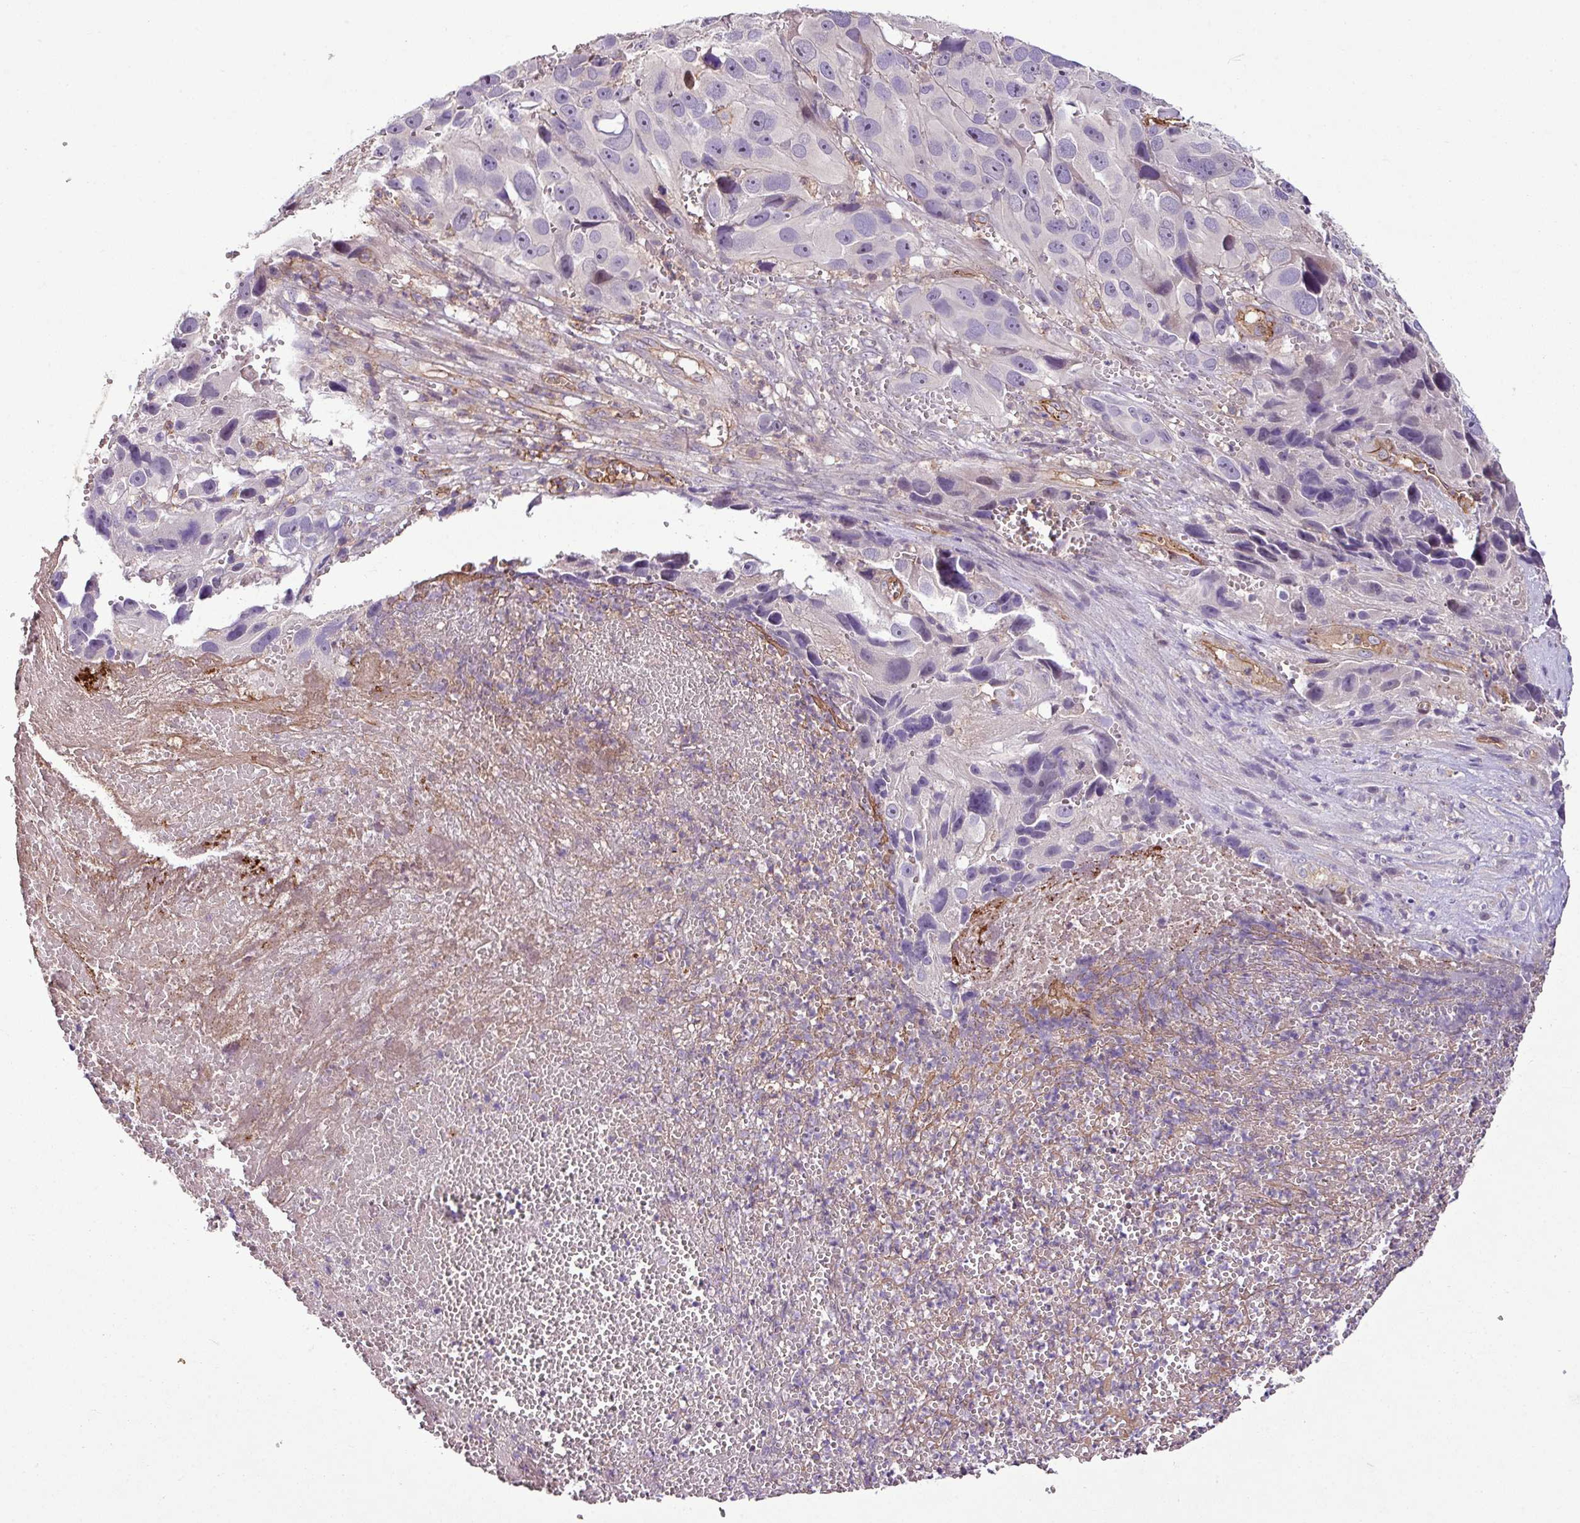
{"staining": {"intensity": "negative", "quantity": "none", "location": "none"}, "tissue": "melanoma", "cell_type": "Tumor cells", "image_type": "cancer", "snomed": [{"axis": "morphology", "description": "Malignant melanoma, NOS"}, {"axis": "topography", "description": "Skin"}], "caption": "There is no significant staining in tumor cells of melanoma. (DAB (3,3'-diaminobenzidine) immunohistochemistry visualized using brightfield microscopy, high magnification).", "gene": "ZNF106", "patient": {"sex": "male", "age": 84}}